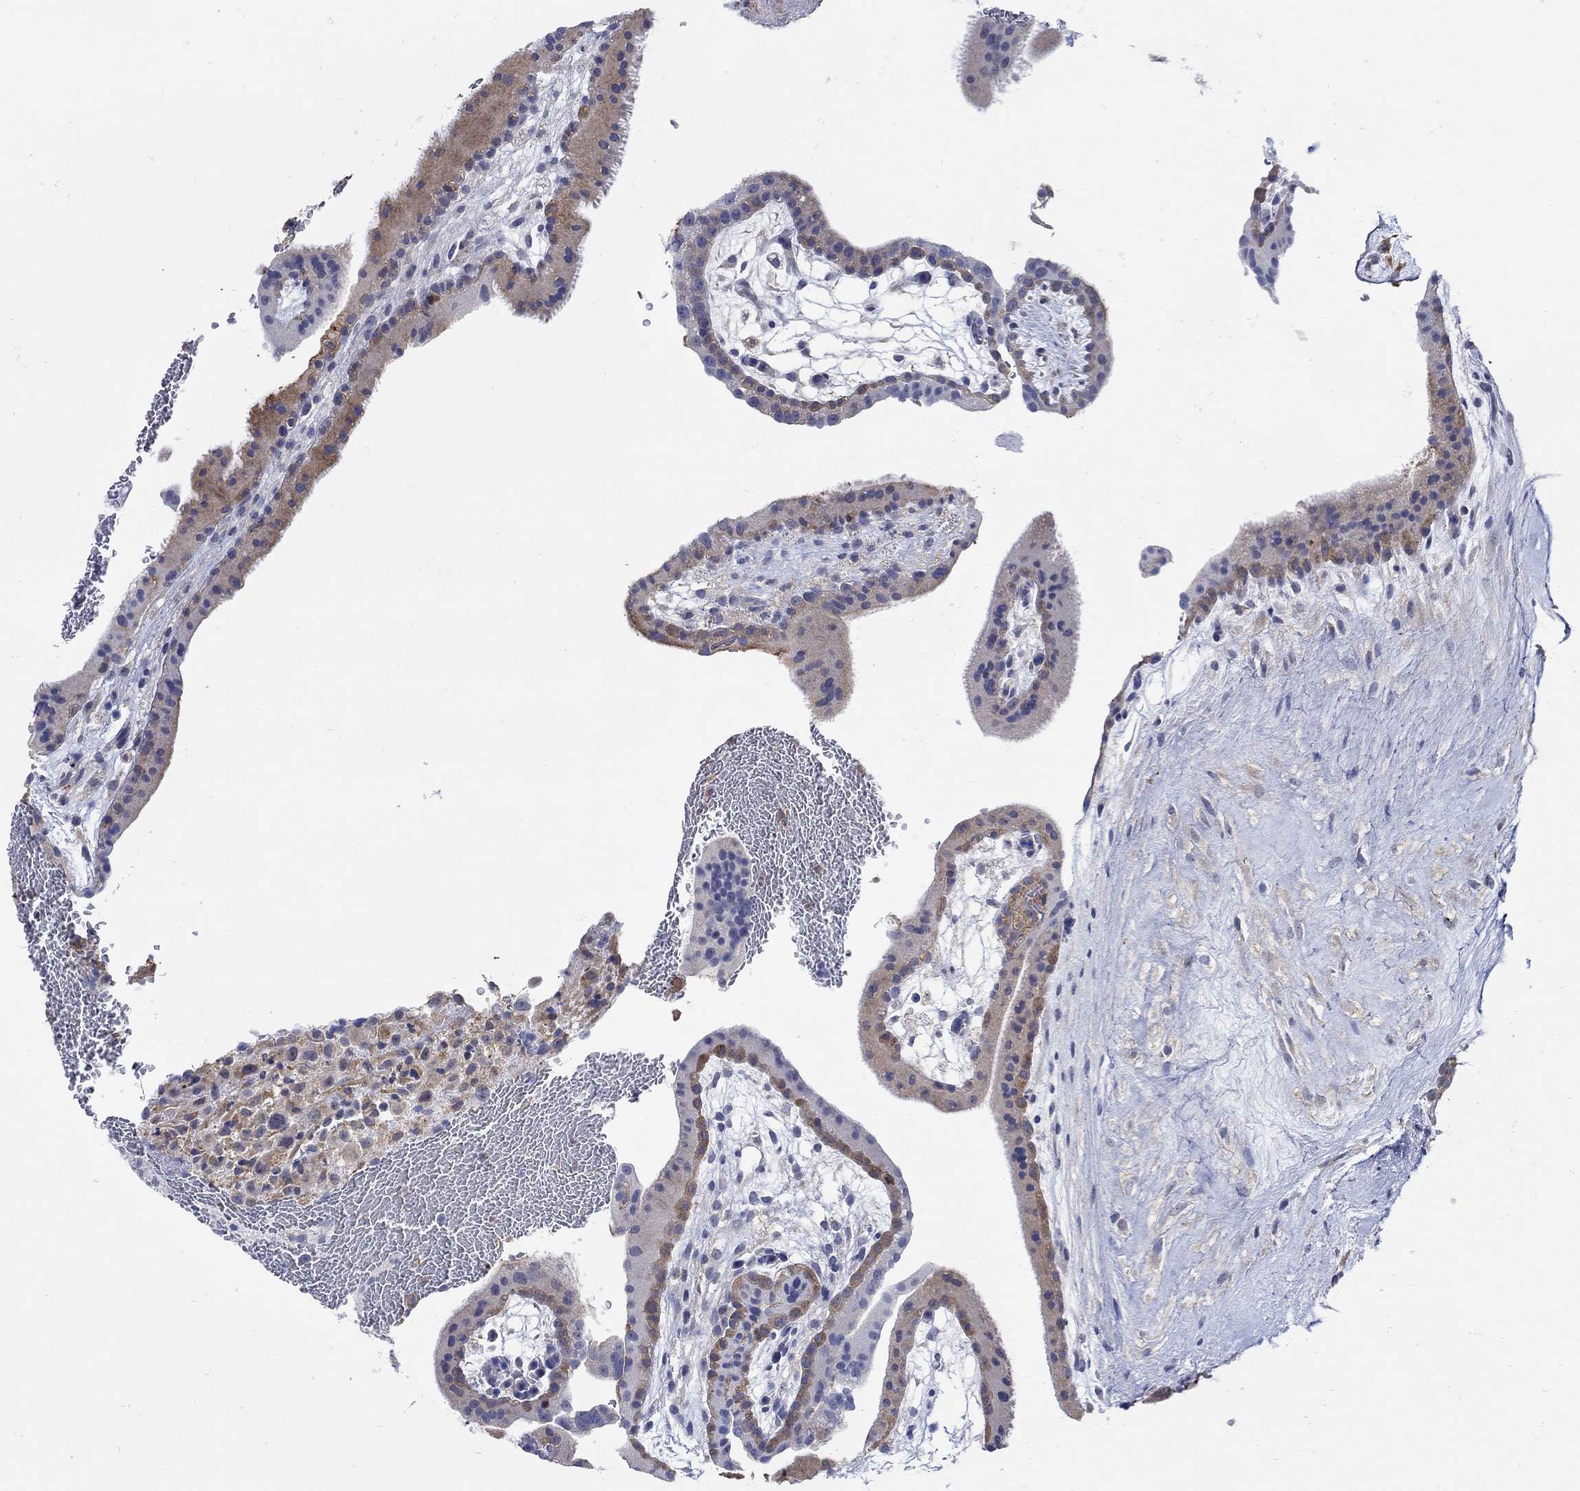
{"staining": {"intensity": "weak", "quantity": "<25%", "location": "cytoplasmic/membranous"}, "tissue": "placenta", "cell_type": "Decidual cells", "image_type": "normal", "snomed": [{"axis": "morphology", "description": "Normal tissue, NOS"}, {"axis": "topography", "description": "Placenta"}], "caption": "Image shows no significant protein expression in decidual cells of benign placenta. (DAB IHC with hematoxylin counter stain).", "gene": "TEKT3", "patient": {"sex": "female", "age": 19}}